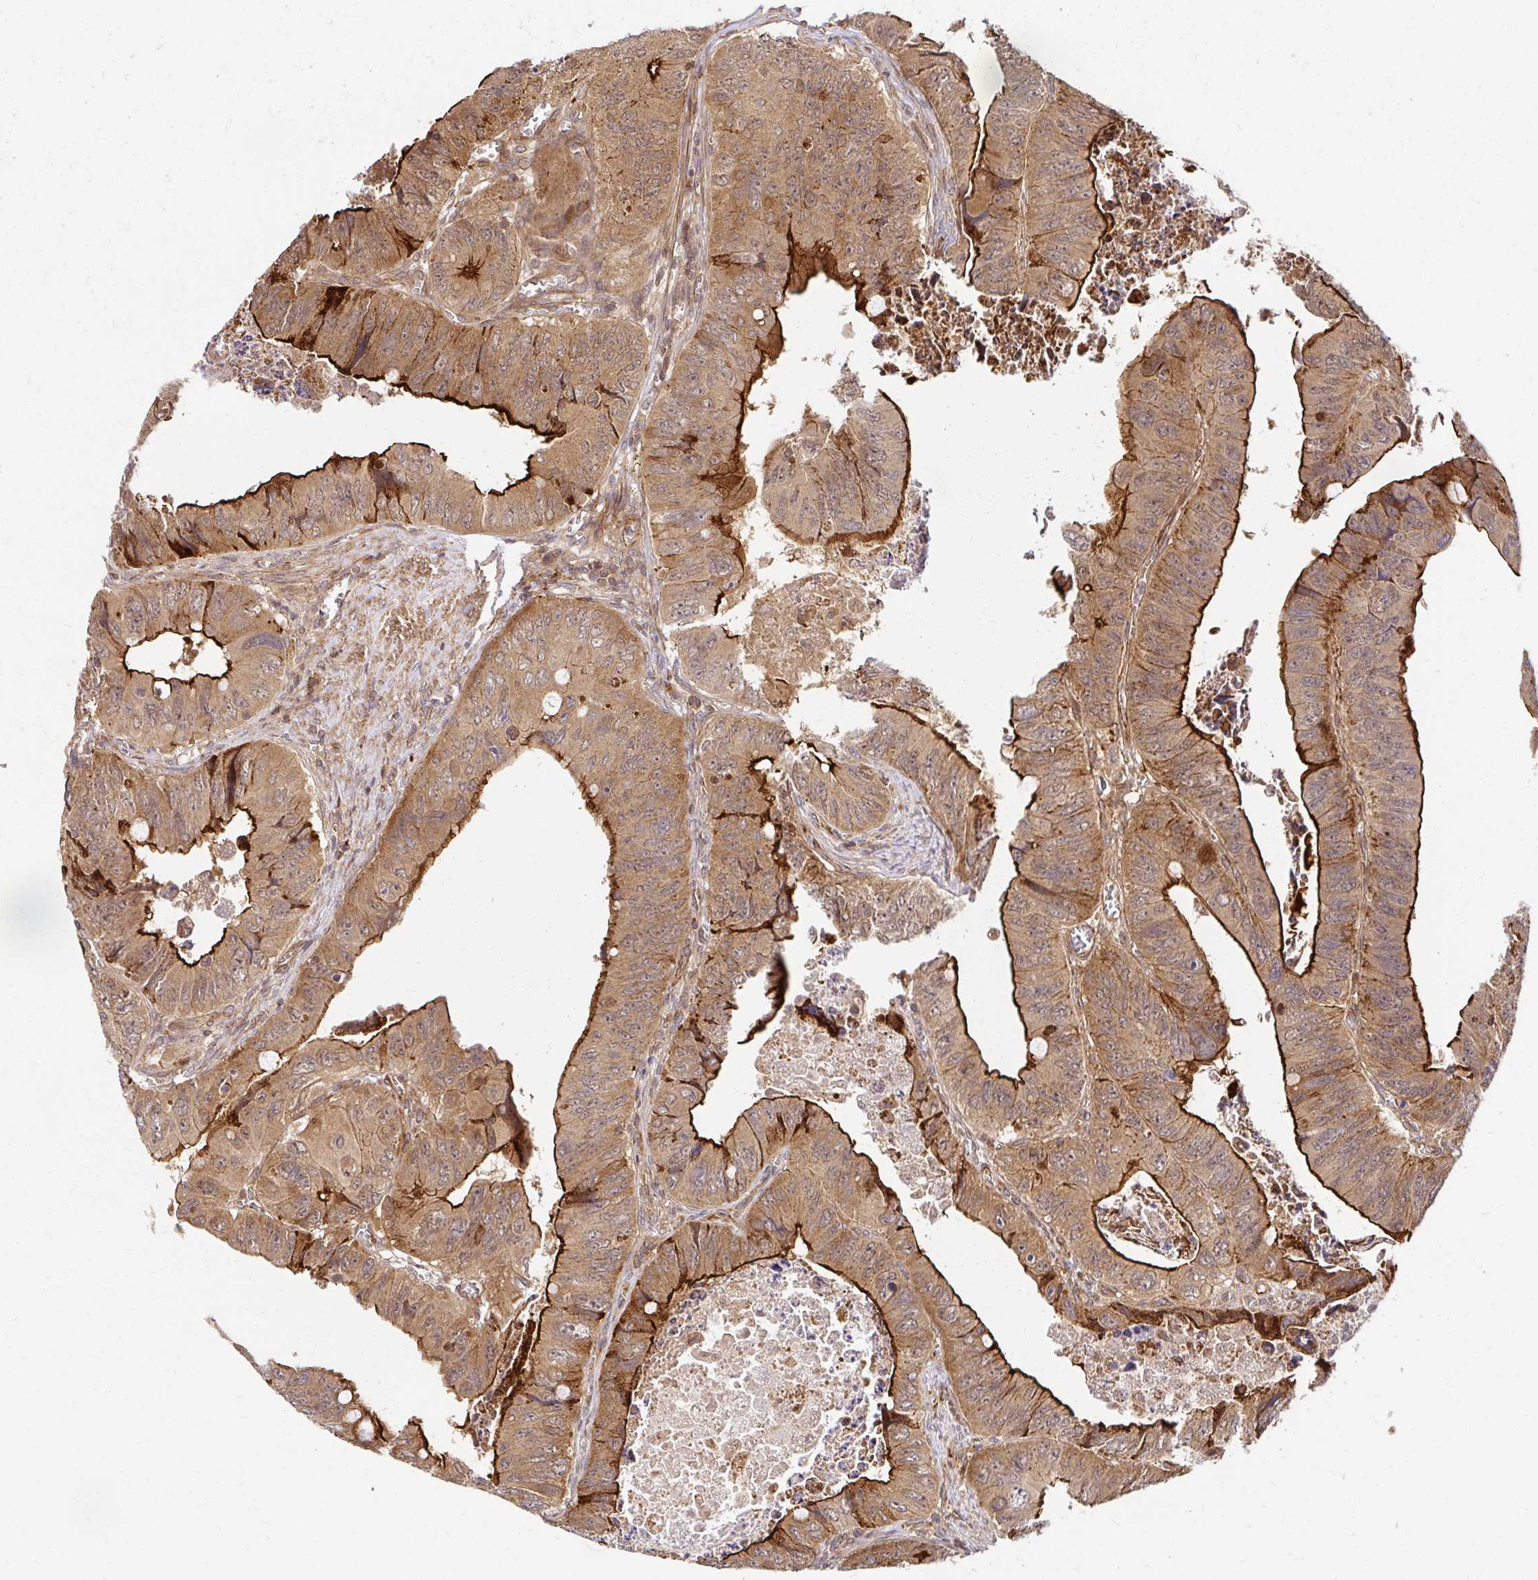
{"staining": {"intensity": "strong", "quantity": "25%-75%", "location": "cytoplasmic/membranous"}, "tissue": "colorectal cancer", "cell_type": "Tumor cells", "image_type": "cancer", "snomed": [{"axis": "morphology", "description": "Adenocarcinoma, NOS"}, {"axis": "topography", "description": "Colon"}], "caption": "This image exhibits adenocarcinoma (colorectal) stained with immunohistochemistry (IHC) to label a protein in brown. The cytoplasmic/membranous of tumor cells show strong positivity for the protein. Nuclei are counter-stained blue.", "gene": "PSMA4", "patient": {"sex": "female", "age": 84}}